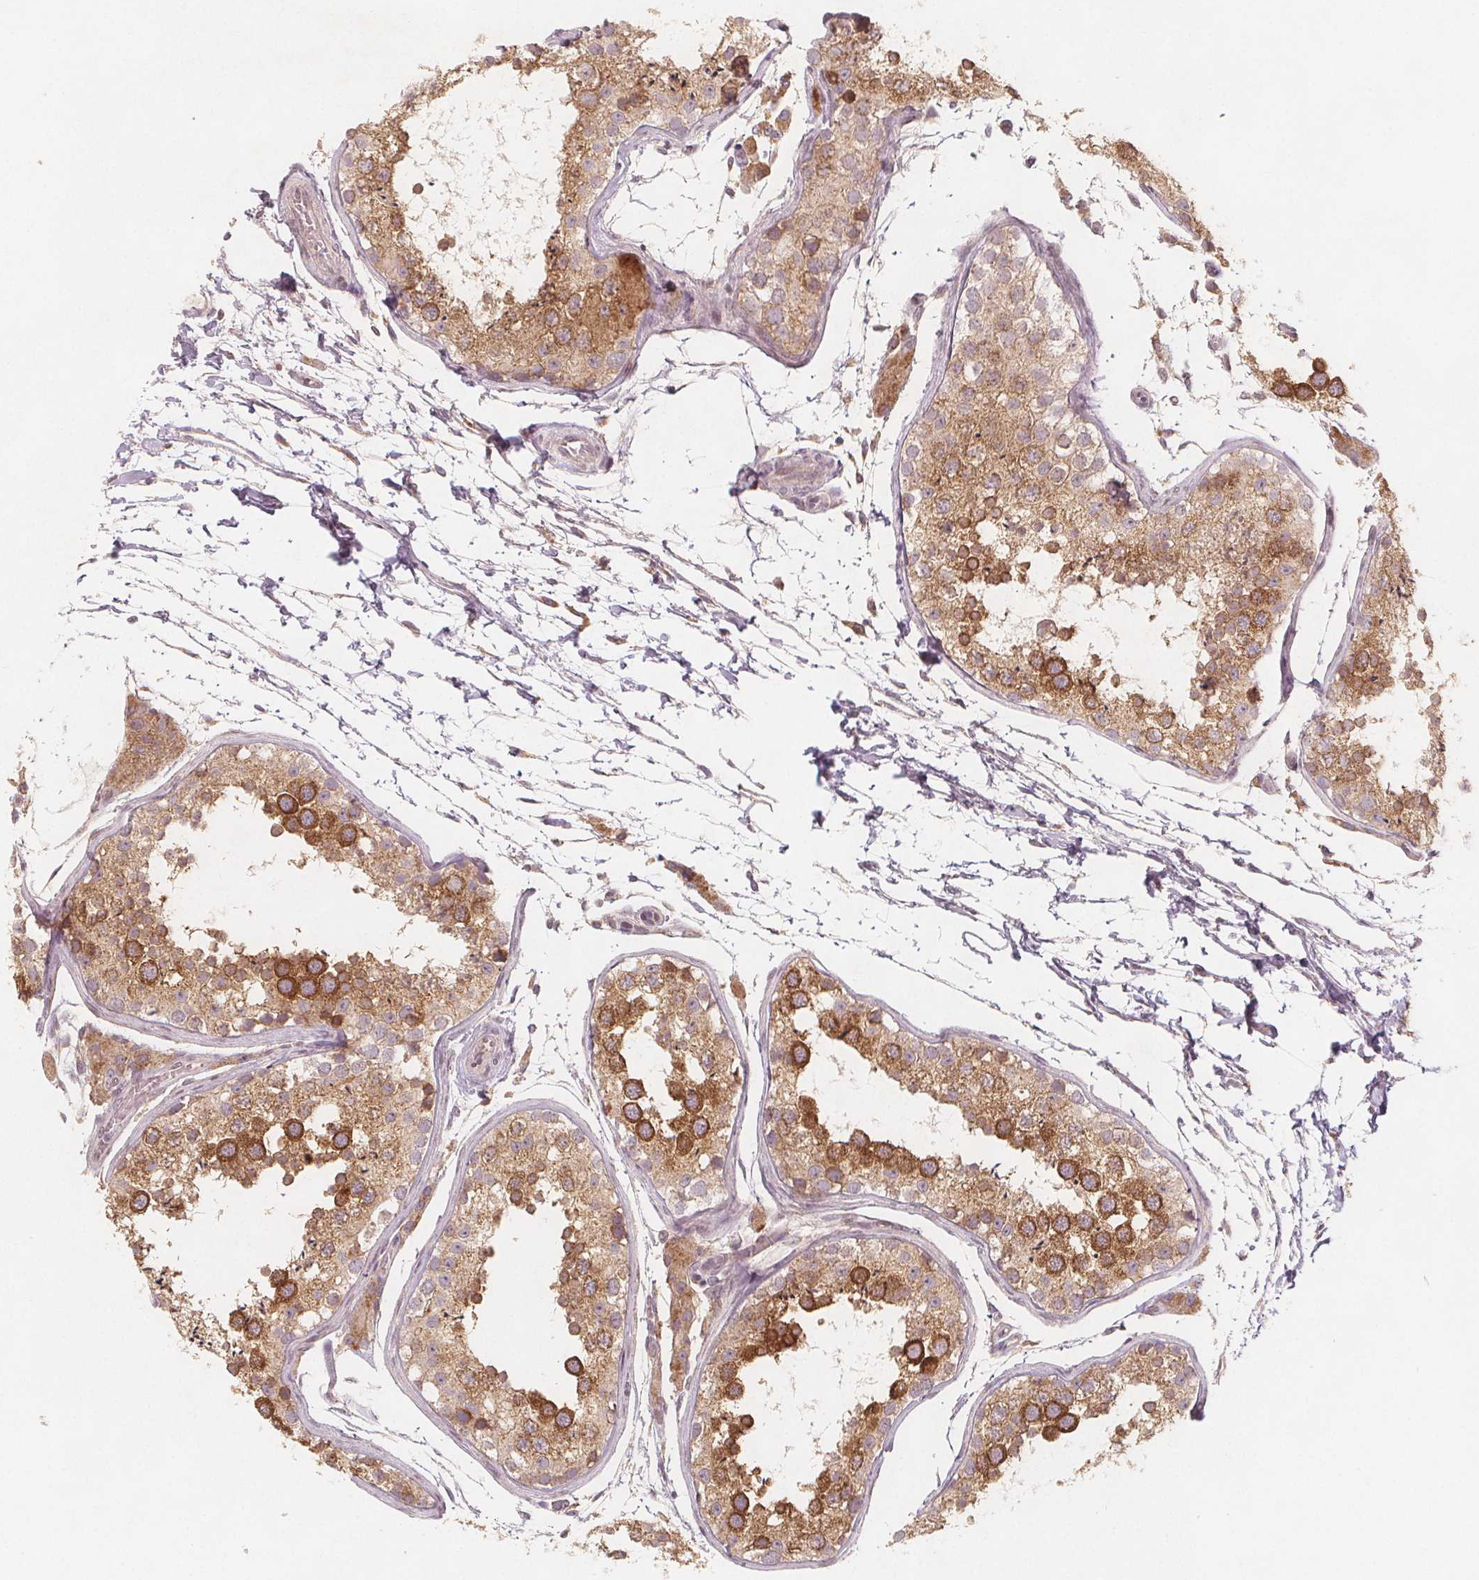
{"staining": {"intensity": "strong", "quantity": "25%-75%", "location": "cytoplasmic/membranous"}, "tissue": "testis", "cell_type": "Cells in seminiferous ducts", "image_type": "normal", "snomed": [{"axis": "morphology", "description": "Normal tissue, NOS"}, {"axis": "topography", "description": "Testis"}], "caption": "This histopathology image shows IHC staining of unremarkable human testis, with high strong cytoplasmic/membranous expression in approximately 25%-75% of cells in seminiferous ducts.", "gene": "NCSTN", "patient": {"sex": "male", "age": 29}}